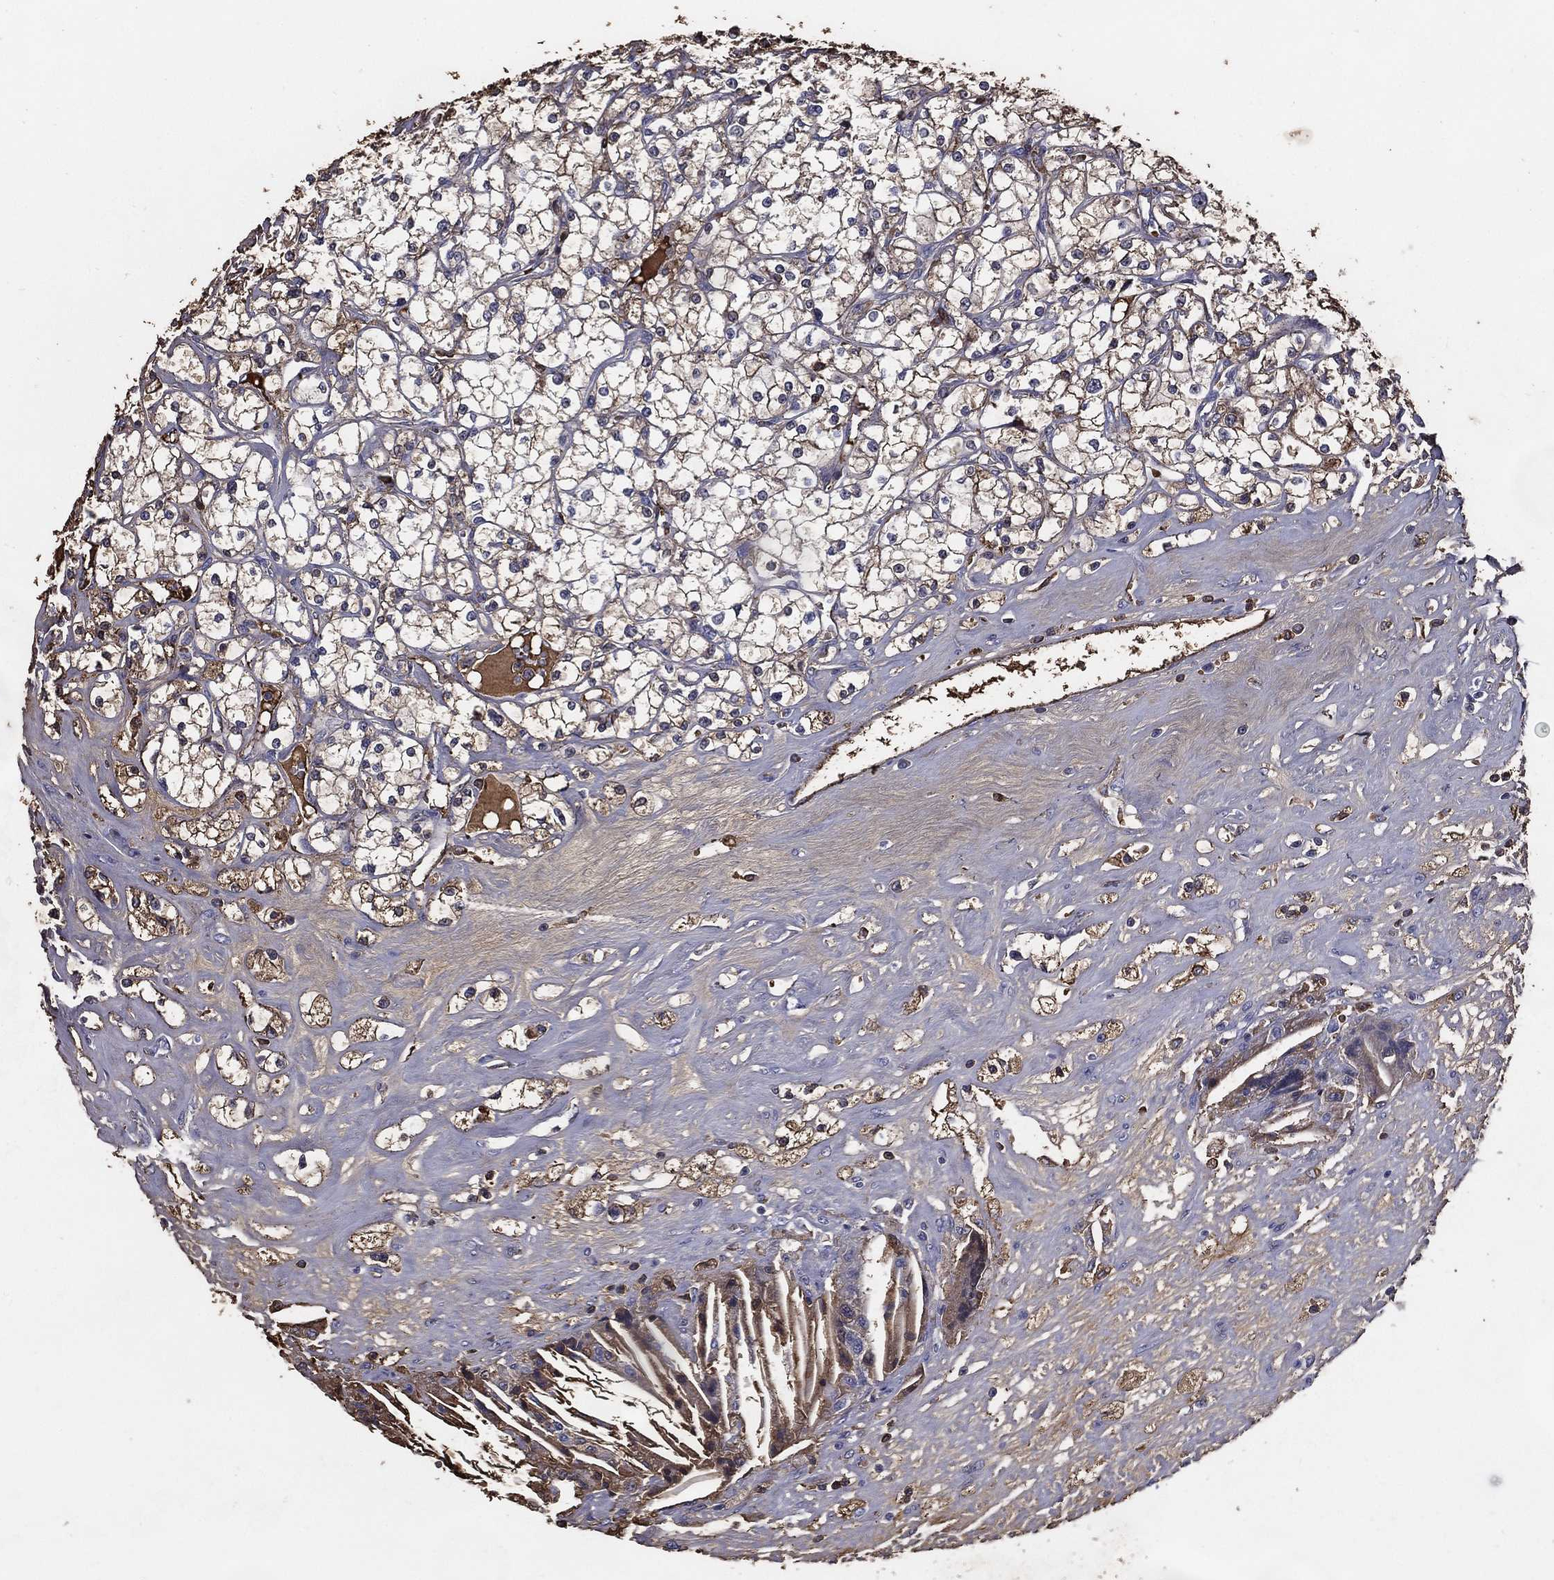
{"staining": {"intensity": "moderate", "quantity": "25%-75%", "location": "cytoplasmic/membranous"}, "tissue": "renal cancer", "cell_type": "Tumor cells", "image_type": "cancer", "snomed": [{"axis": "morphology", "description": "Adenocarcinoma, NOS"}, {"axis": "topography", "description": "Kidney"}], "caption": "Immunohistochemical staining of renal cancer (adenocarcinoma) displays medium levels of moderate cytoplasmic/membranous protein staining in about 25%-75% of tumor cells.", "gene": "EFNA1", "patient": {"sex": "male", "age": 67}}